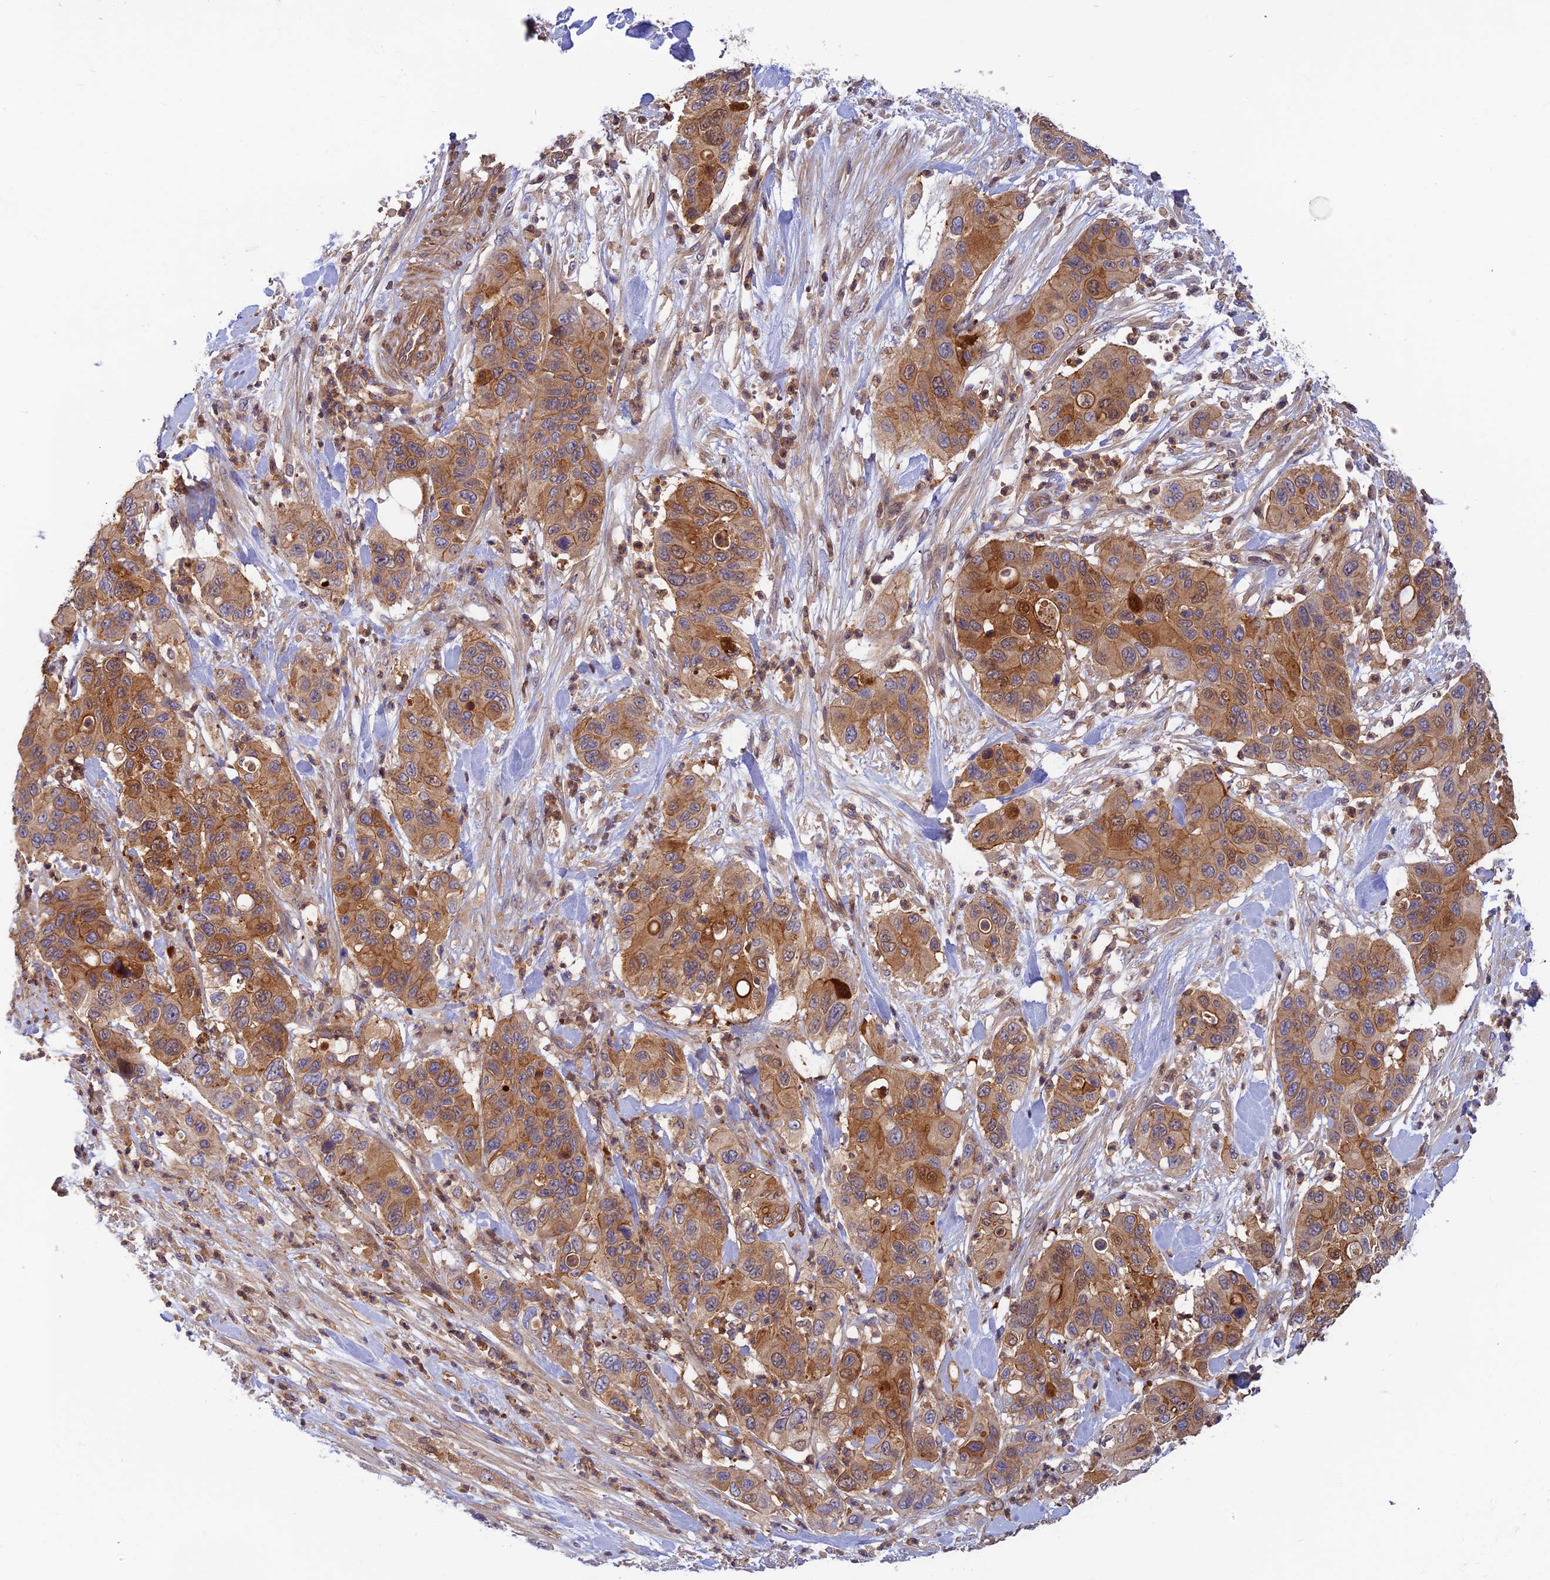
{"staining": {"intensity": "moderate", "quantity": ">75%", "location": "cytoplasmic/membranous,nuclear"}, "tissue": "pancreatic cancer", "cell_type": "Tumor cells", "image_type": "cancer", "snomed": [{"axis": "morphology", "description": "Adenocarcinoma, NOS"}, {"axis": "topography", "description": "Pancreas"}], "caption": "About >75% of tumor cells in human pancreatic cancer (adenocarcinoma) show moderate cytoplasmic/membranous and nuclear protein expression as visualized by brown immunohistochemical staining.", "gene": "PPP1R12C", "patient": {"sex": "female", "age": 71}}